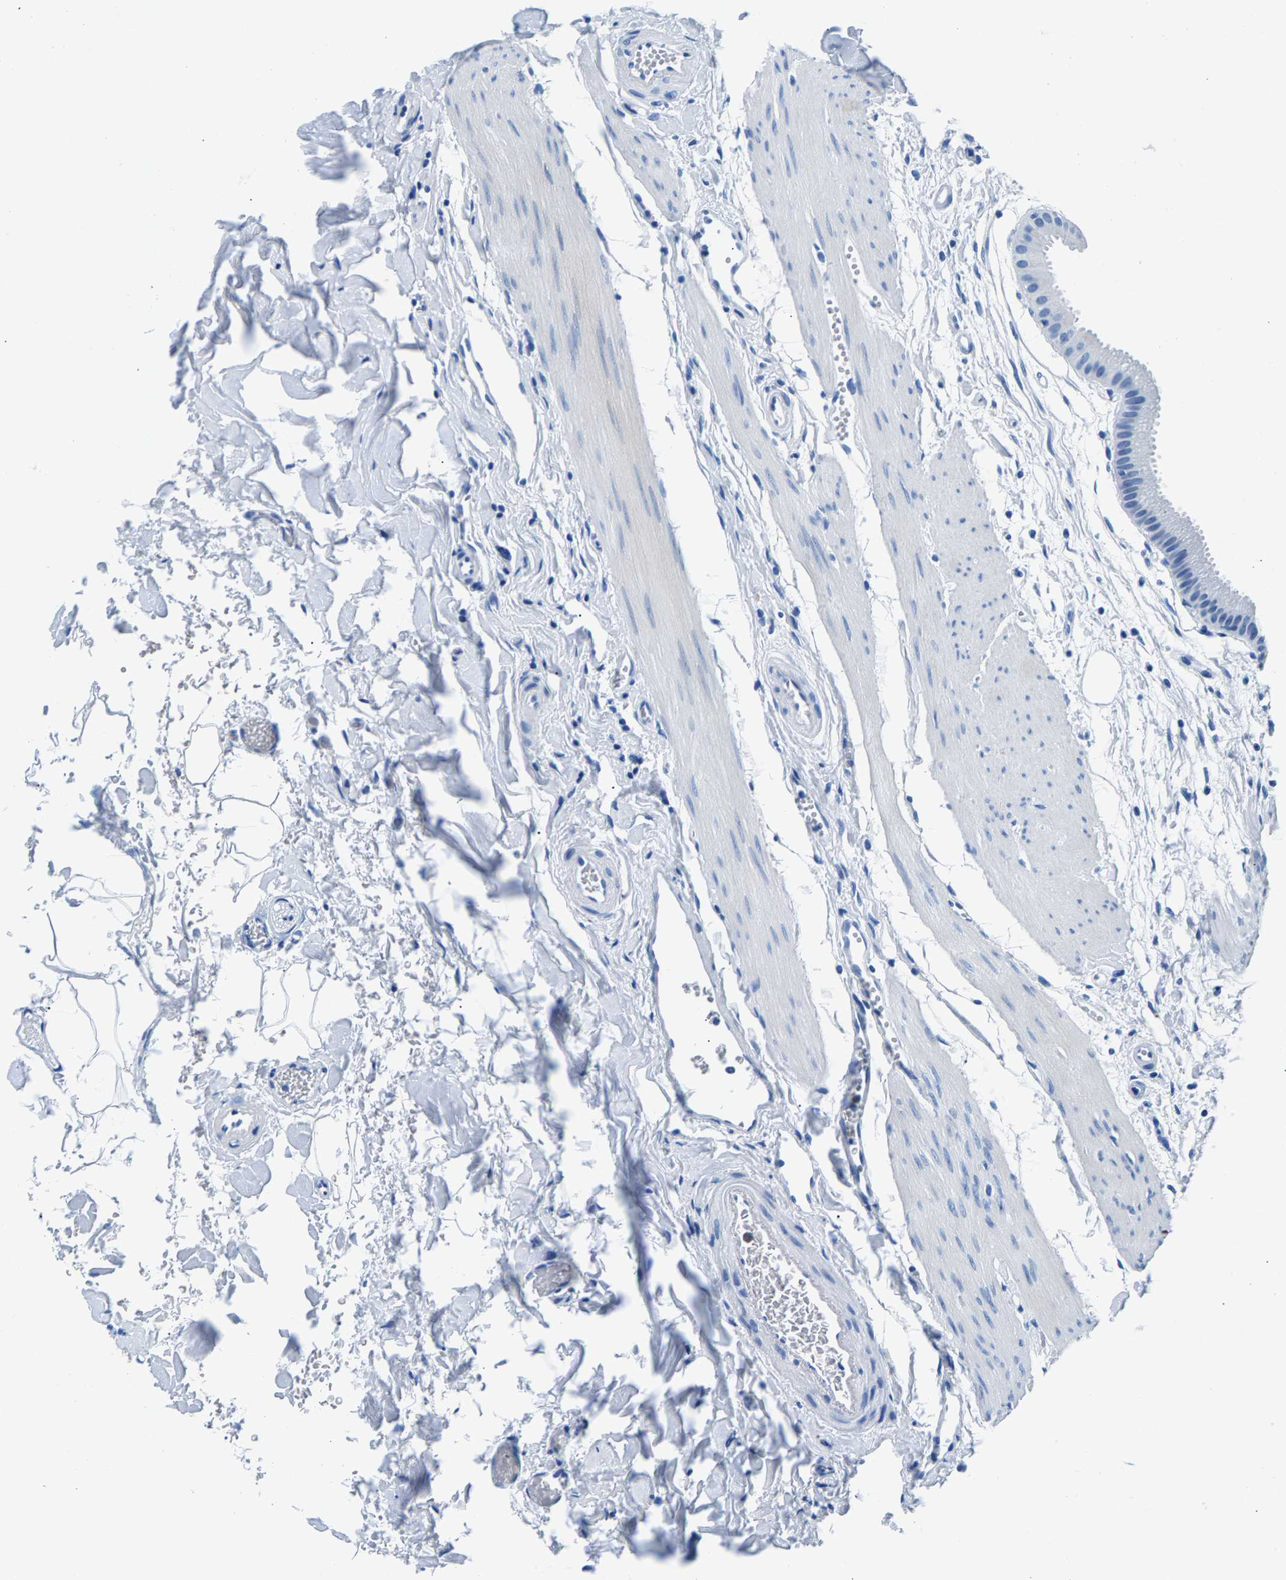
{"staining": {"intensity": "negative", "quantity": "none", "location": "none"}, "tissue": "gallbladder", "cell_type": "Glandular cells", "image_type": "normal", "snomed": [{"axis": "morphology", "description": "Normal tissue, NOS"}, {"axis": "topography", "description": "Gallbladder"}], "caption": "The histopathology image shows no significant staining in glandular cells of gallbladder. (Stains: DAB immunohistochemistry with hematoxylin counter stain, Microscopy: brightfield microscopy at high magnification).", "gene": "CPS1", "patient": {"sex": "female", "age": 64}}